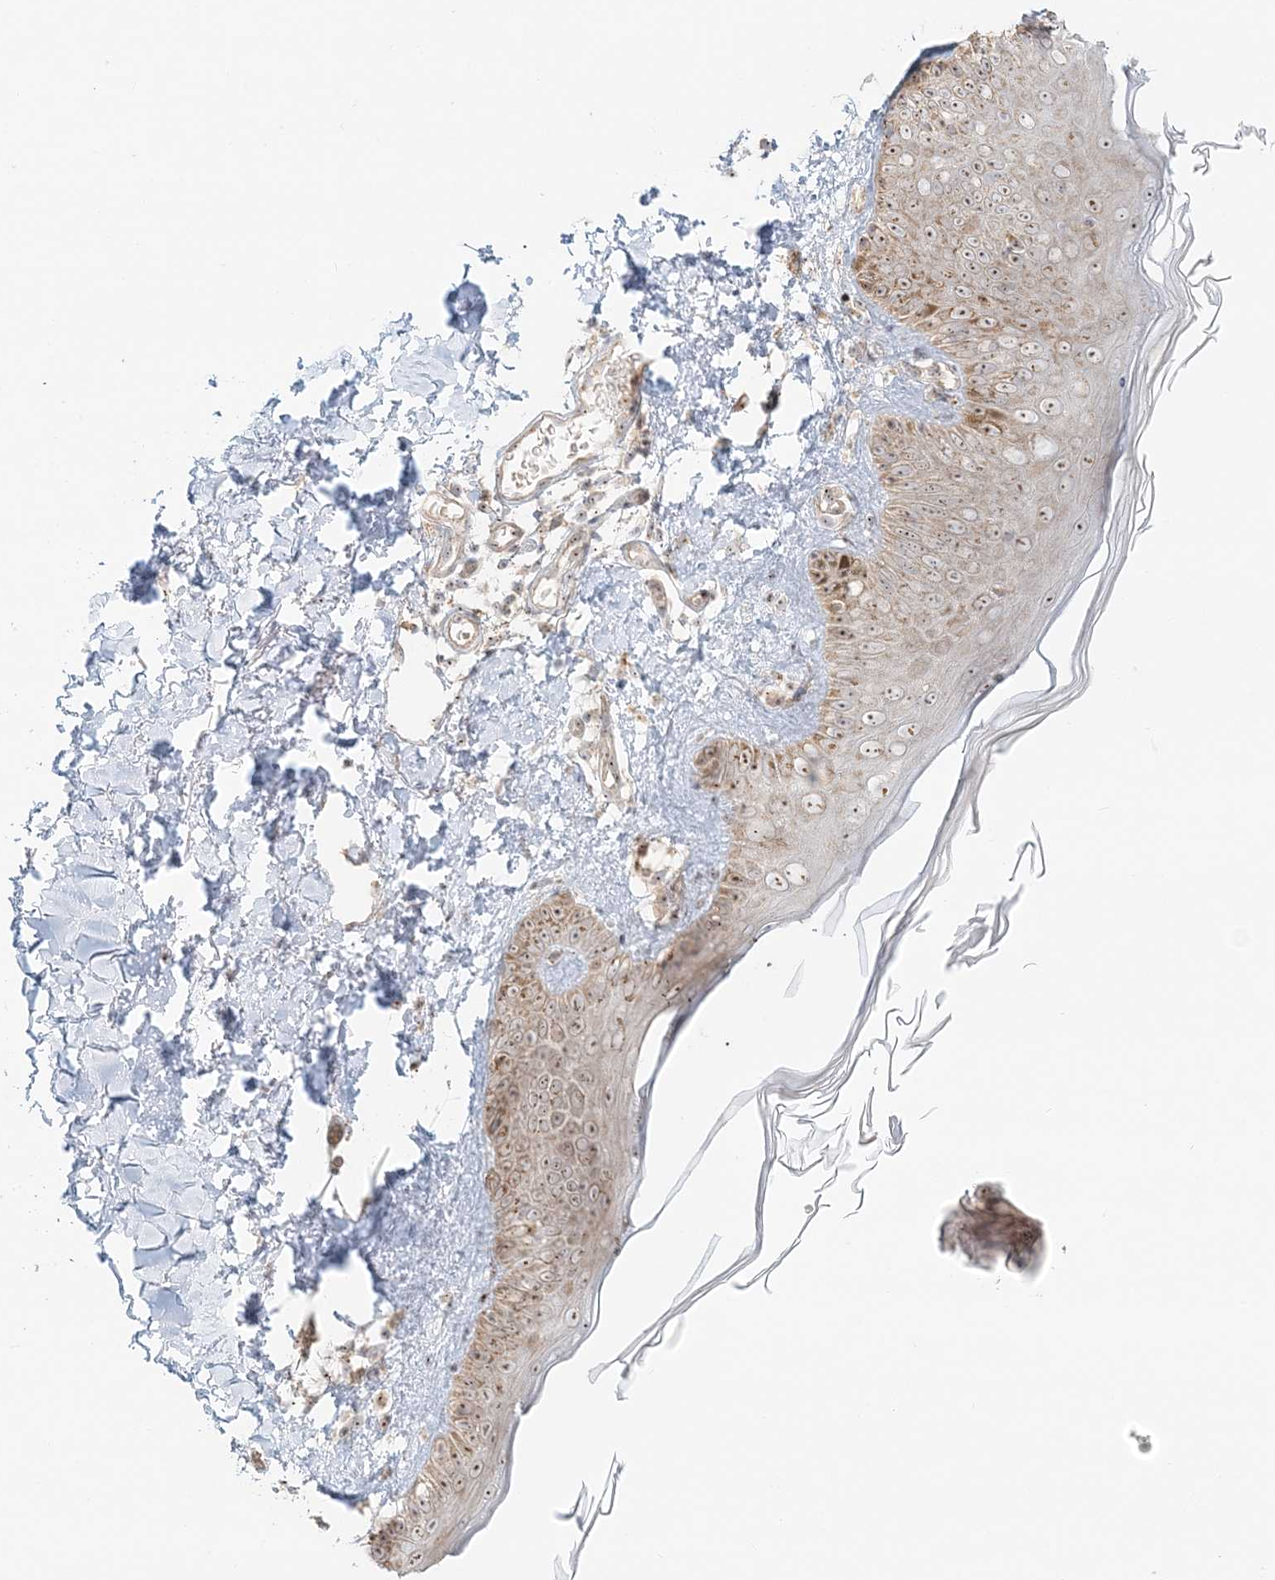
{"staining": {"intensity": "weak", "quantity": "25%-75%", "location": "cytoplasmic/membranous"}, "tissue": "skin", "cell_type": "Fibroblasts", "image_type": "normal", "snomed": [{"axis": "morphology", "description": "Normal tissue, NOS"}, {"axis": "topography", "description": "Skin"}], "caption": "Unremarkable skin was stained to show a protein in brown. There is low levels of weak cytoplasmic/membranous expression in approximately 25%-75% of fibroblasts. (Stains: DAB in brown, nuclei in blue, Microscopy: brightfield microscopy at high magnification).", "gene": "UBE2F", "patient": {"sex": "male", "age": 52}}